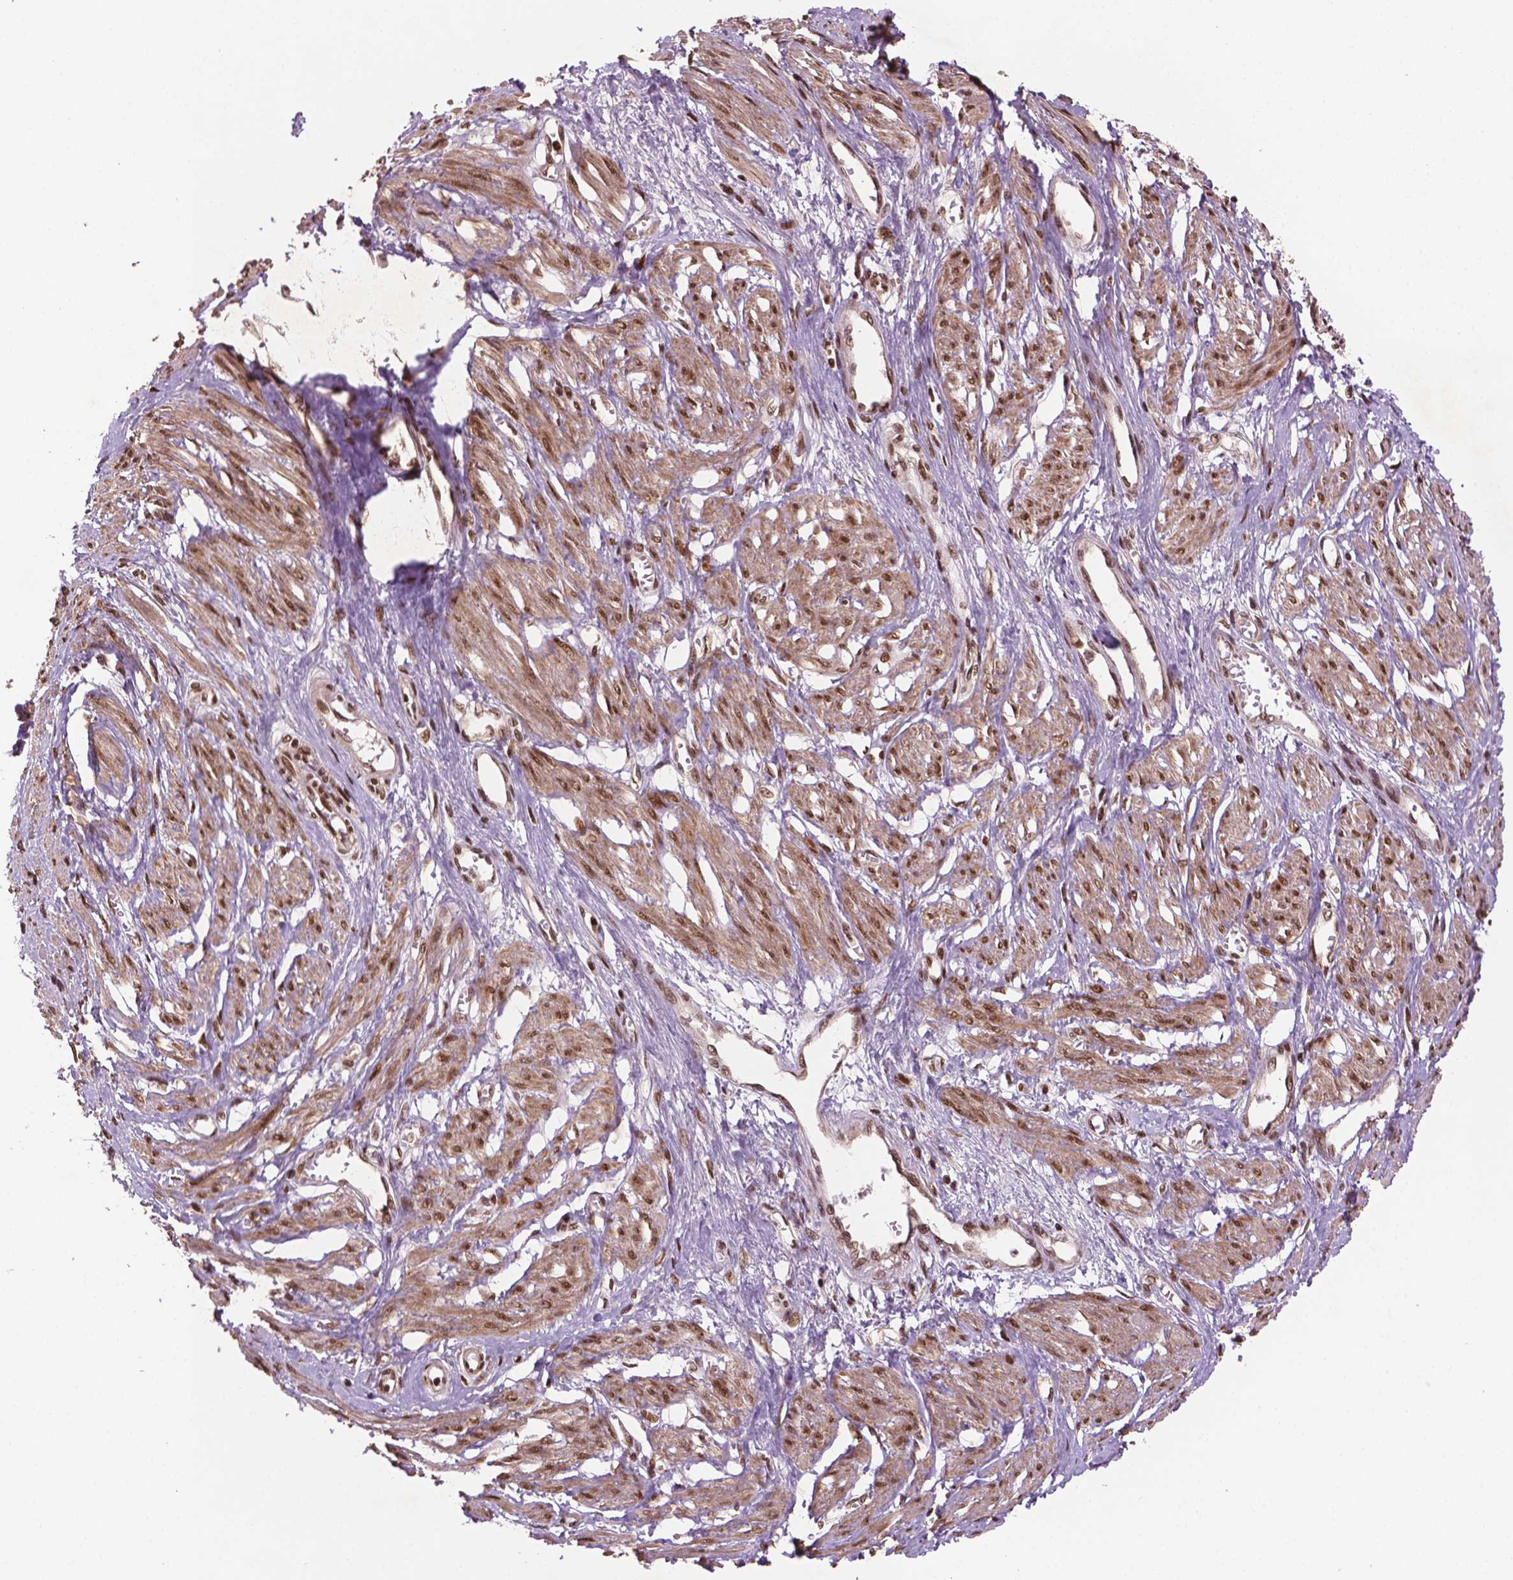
{"staining": {"intensity": "strong", "quantity": "25%-75%", "location": "nuclear"}, "tissue": "smooth muscle", "cell_type": "Smooth muscle cells", "image_type": "normal", "snomed": [{"axis": "morphology", "description": "Normal tissue, NOS"}, {"axis": "topography", "description": "Smooth muscle"}, {"axis": "topography", "description": "Uterus"}], "caption": "Protein staining by IHC demonstrates strong nuclear staining in about 25%-75% of smooth muscle cells in benign smooth muscle.", "gene": "SIRT6", "patient": {"sex": "female", "age": 39}}